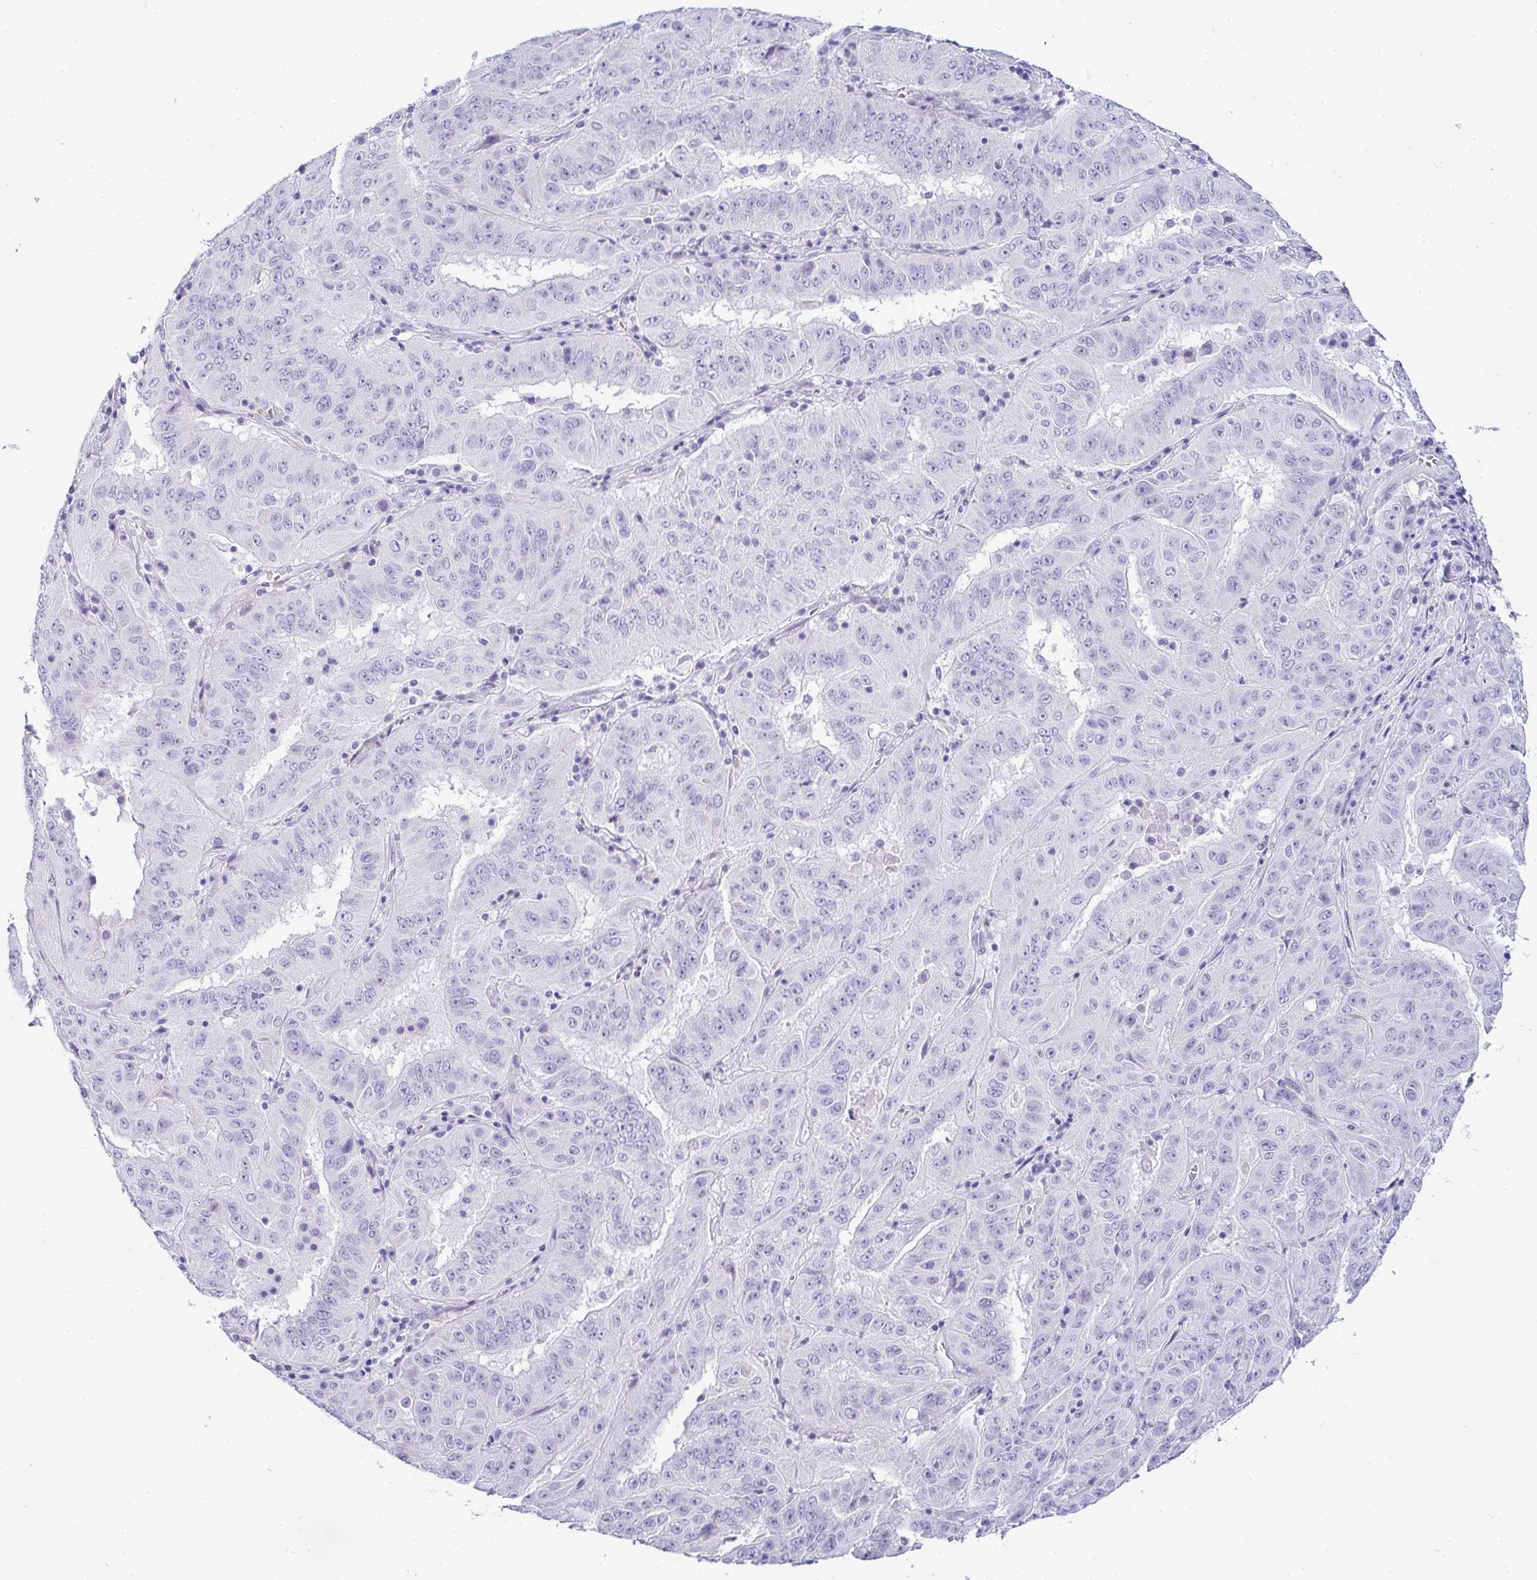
{"staining": {"intensity": "negative", "quantity": "none", "location": "none"}, "tissue": "pancreatic cancer", "cell_type": "Tumor cells", "image_type": "cancer", "snomed": [{"axis": "morphology", "description": "Adenocarcinoma, NOS"}, {"axis": "topography", "description": "Pancreas"}], "caption": "Histopathology image shows no protein positivity in tumor cells of pancreatic cancer (adenocarcinoma) tissue.", "gene": "HSPB6", "patient": {"sex": "male", "age": 63}}